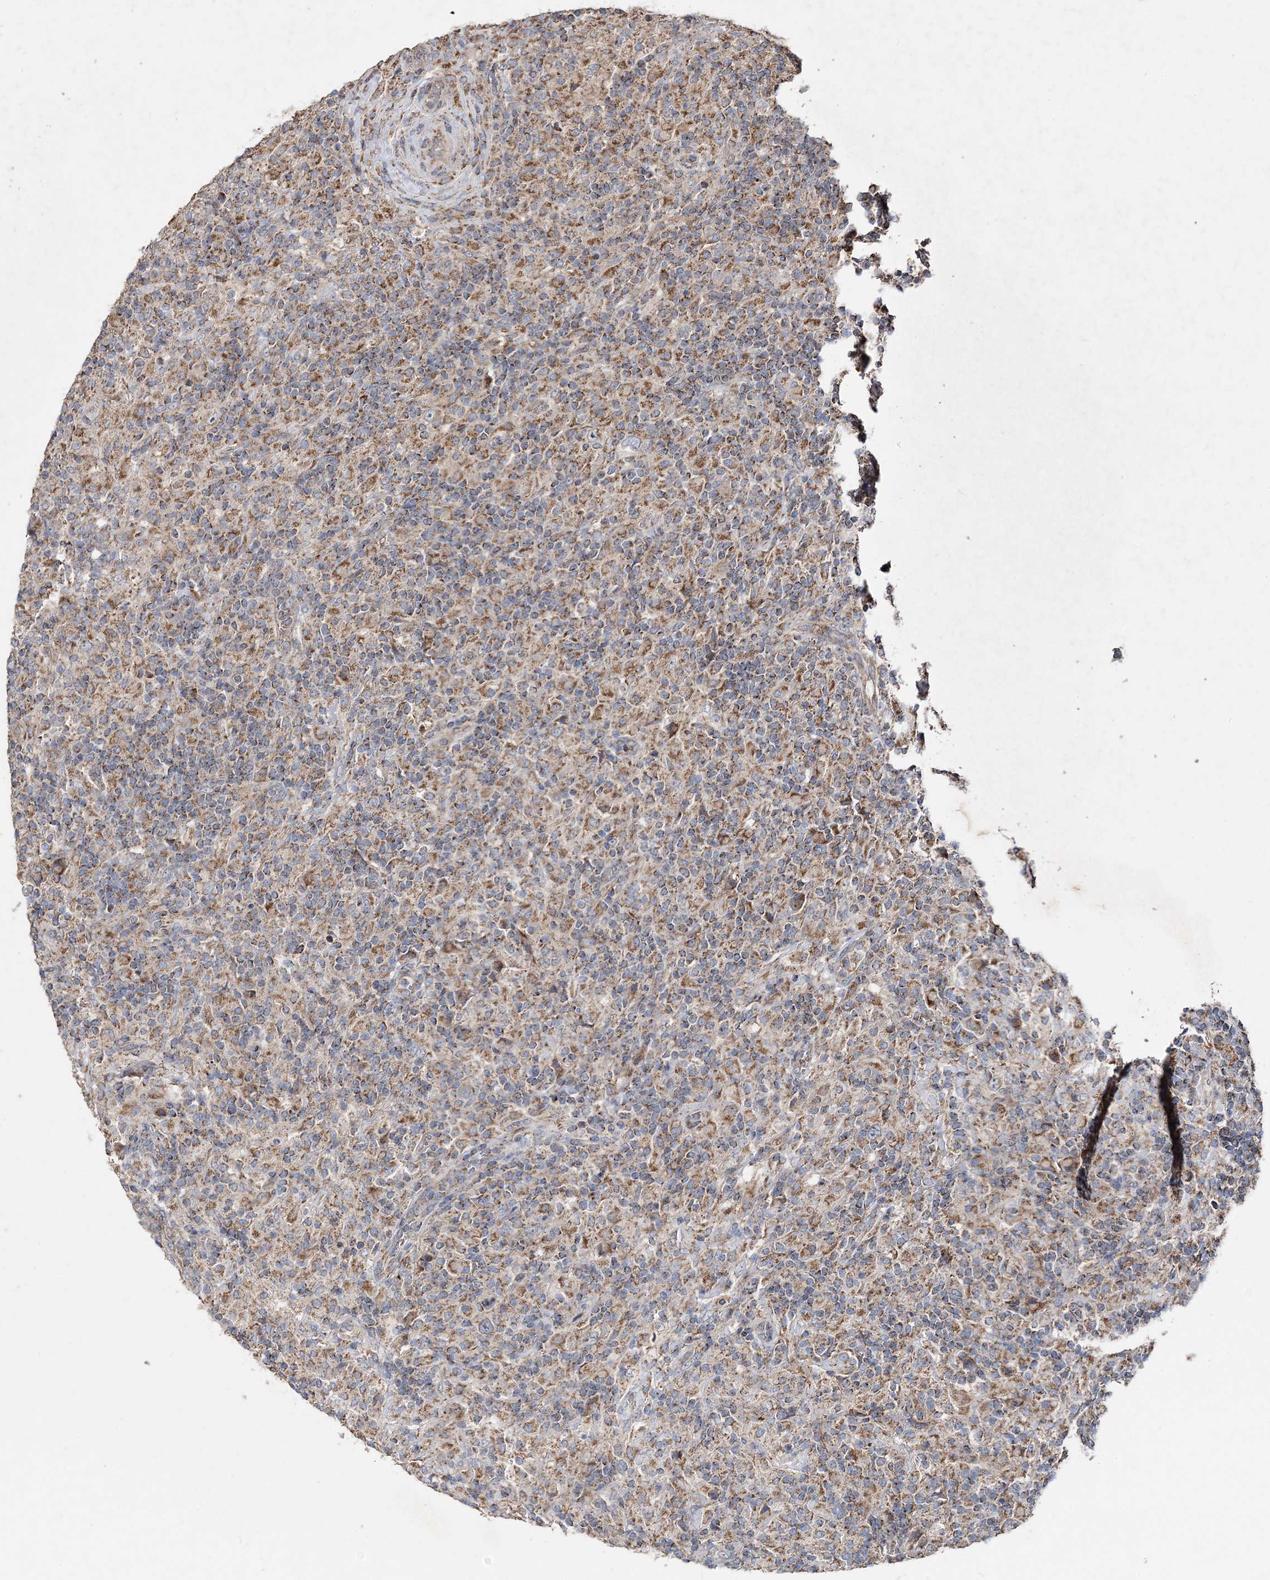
{"staining": {"intensity": "moderate", "quantity": ">75%", "location": "cytoplasmic/membranous"}, "tissue": "lymphoma", "cell_type": "Tumor cells", "image_type": "cancer", "snomed": [{"axis": "morphology", "description": "Hodgkin's disease, NOS"}, {"axis": "topography", "description": "Lymph node"}], "caption": "Lymphoma tissue displays moderate cytoplasmic/membranous positivity in about >75% of tumor cells", "gene": "POC5", "patient": {"sex": "male", "age": 70}}